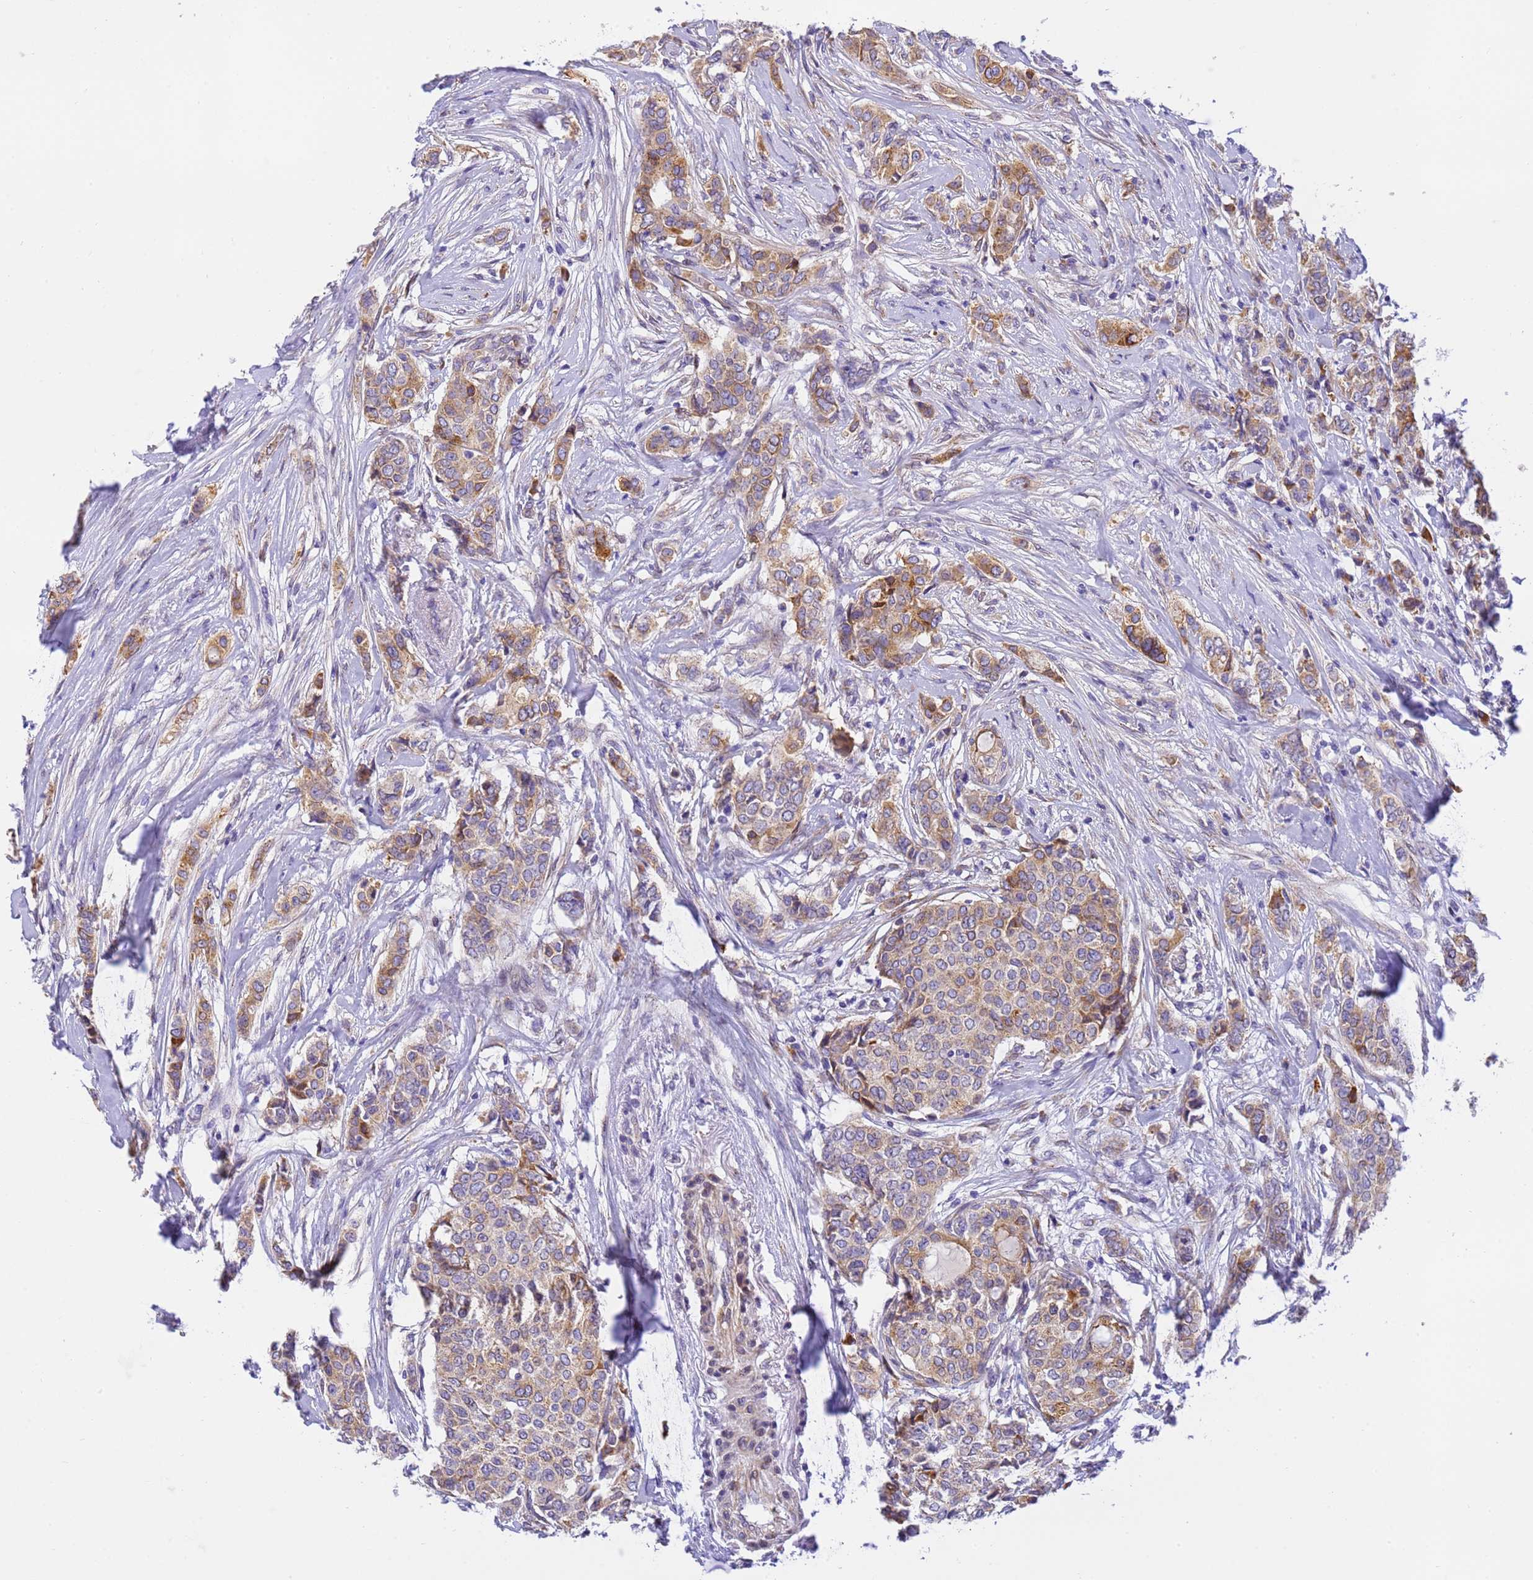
{"staining": {"intensity": "moderate", "quantity": ">75%", "location": "cytoplasmic/membranous"}, "tissue": "breast cancer", "cell_type": "Tumor cells", "image_type": "cancer", "snomed": [{"axis": "morphology", "description": "Lobular carcinoma"}, {"axis": "topography", "description": "Breast"}], "caption": "Immunohistochemistry (IHC) (DAB (3,3'-diaminobenzidine)) staining of human breast lobular carcinoma reveals moderate cytoplasmic/membranous protein expression in about >75% of tumor cells. The staining was performed using DAB (3,3'-diaminobenzidine), with brown indicating positive protein expression. Nuclei are stained blue with hematoxylin.", "gene": "RHBDD3", "patient": {"sex": "female", "age": 51}}